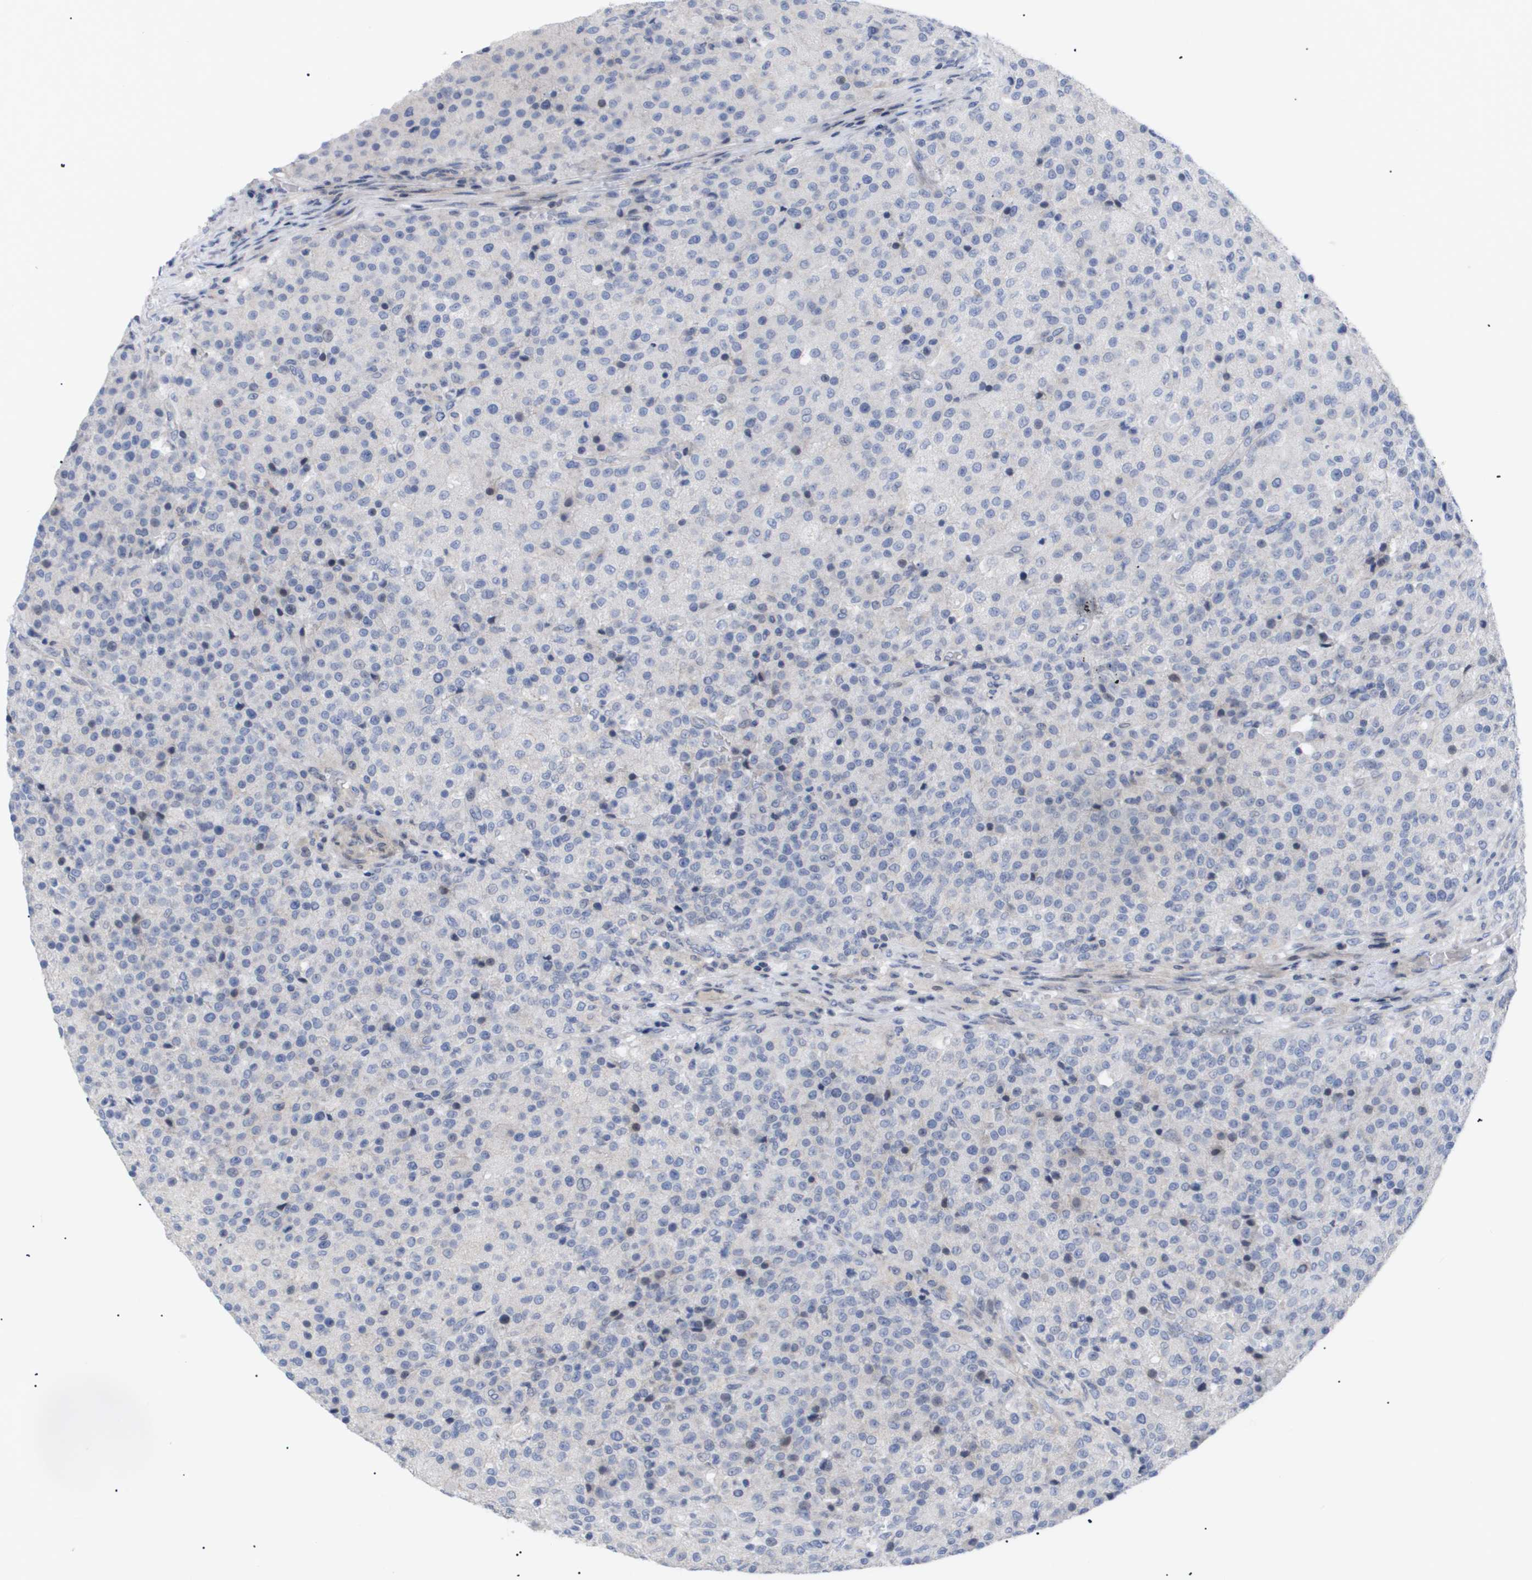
{"staining": {"intensity": "negative", "quantity": "none", "location": "none"}, "tissue": "testis cancer", "cell_type": "Tumor cells", "image_type": "cancer", "snomed": [{"axis": "morphology", "description": "Seminoma, NOS"}, {"axis": "topography", "description": "Testis"}], "caption": "This is a image of immunohistochemistry staining of testis seminoma, which shows no positivity in tumor cells.", "gene": "CAV3", "patient": {"sex": "male", "age": 59}}